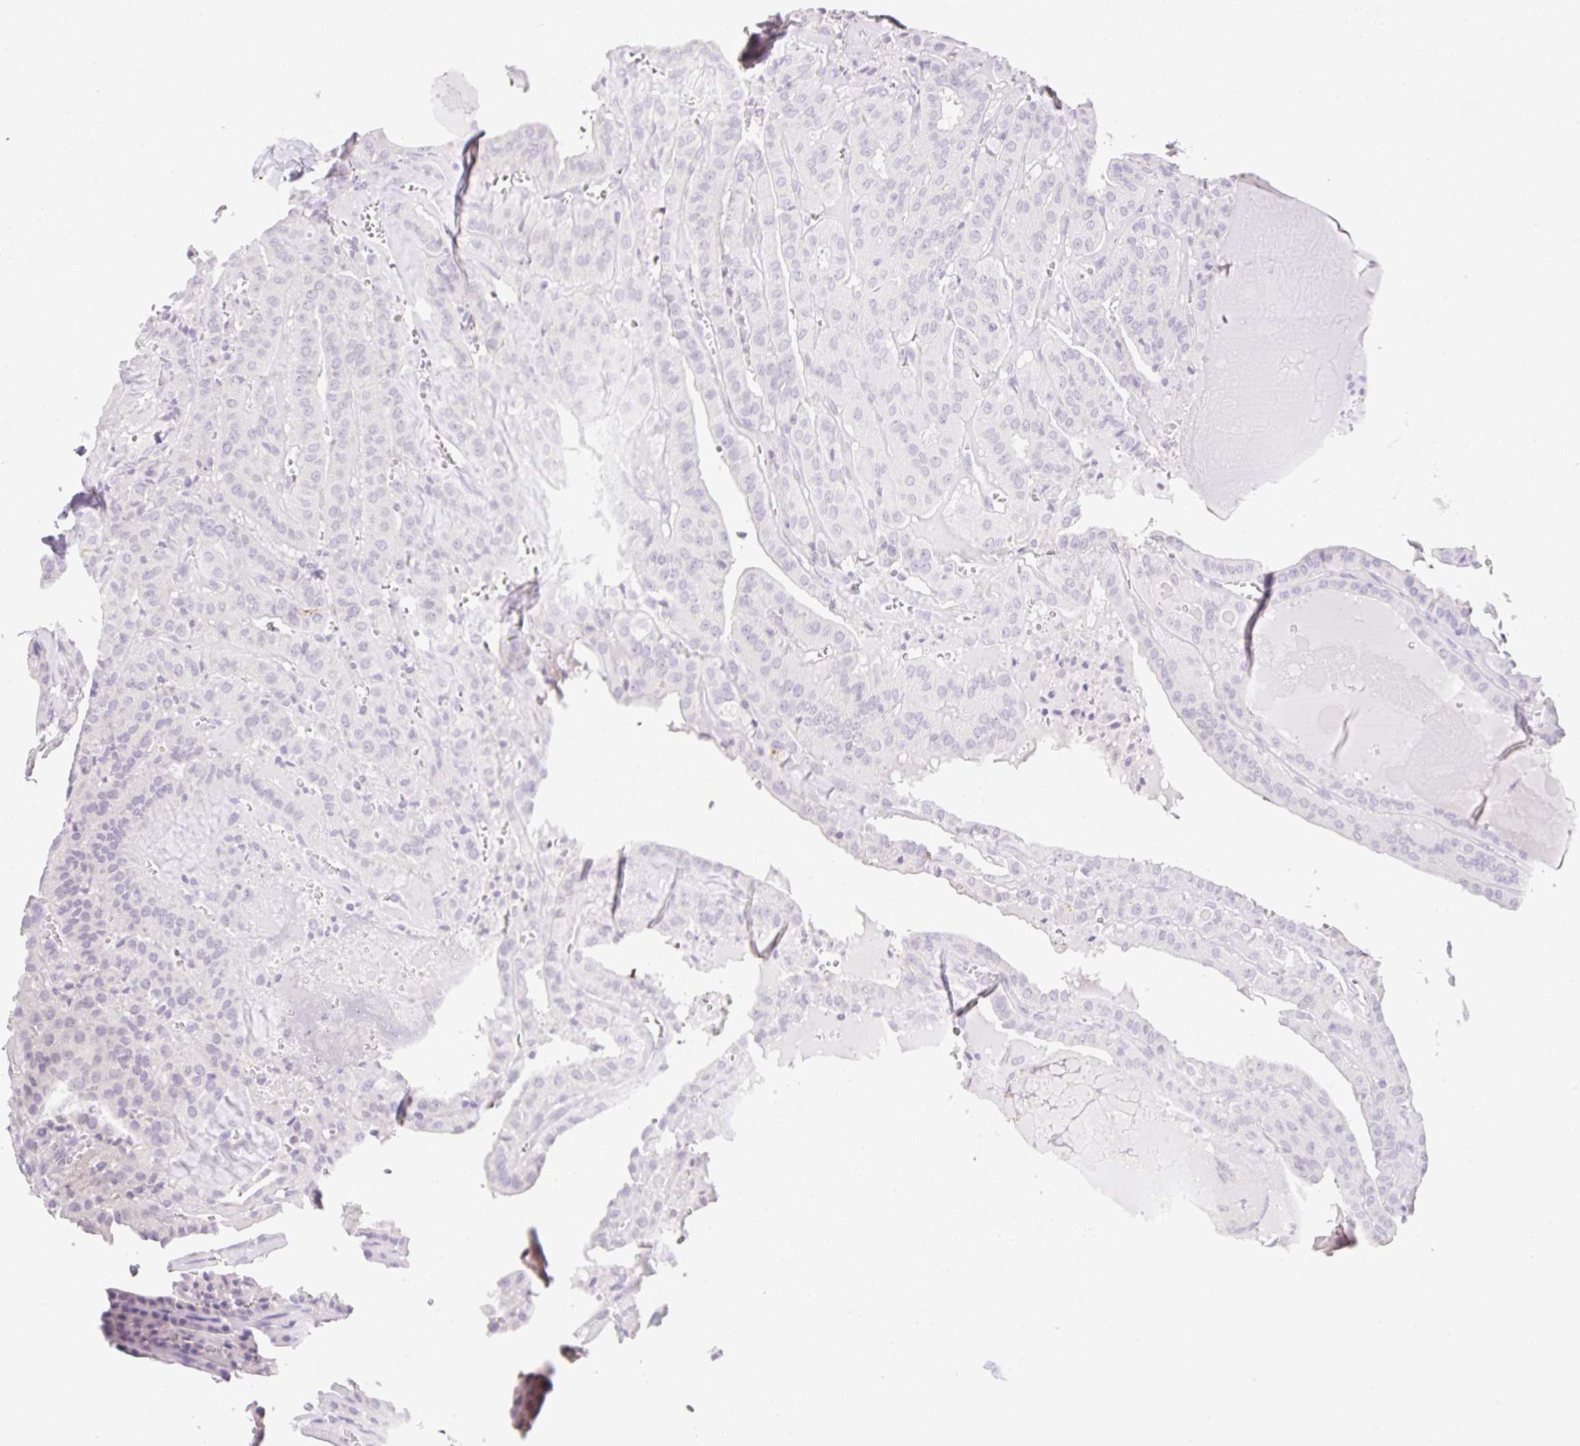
{"staining": {"intensity": "negative", "quantity": "none", "location": "none"}, "tissue": "thyroid cancer", "cell_type": "Tumor cells", "image_type": "cancer", "snomed": [{"axis": "morphology", "description": "Papillary adenocarcinoma, NOS"}, {"axis": "topography", "description": "Thyroid gland"}], "caption": "Thyroid cancer stained for a protein using immunohistochemistry shows no positivity tumor cells.", "gene": "HCRTR2", "patient": {"sex": "male", "age": 52}}